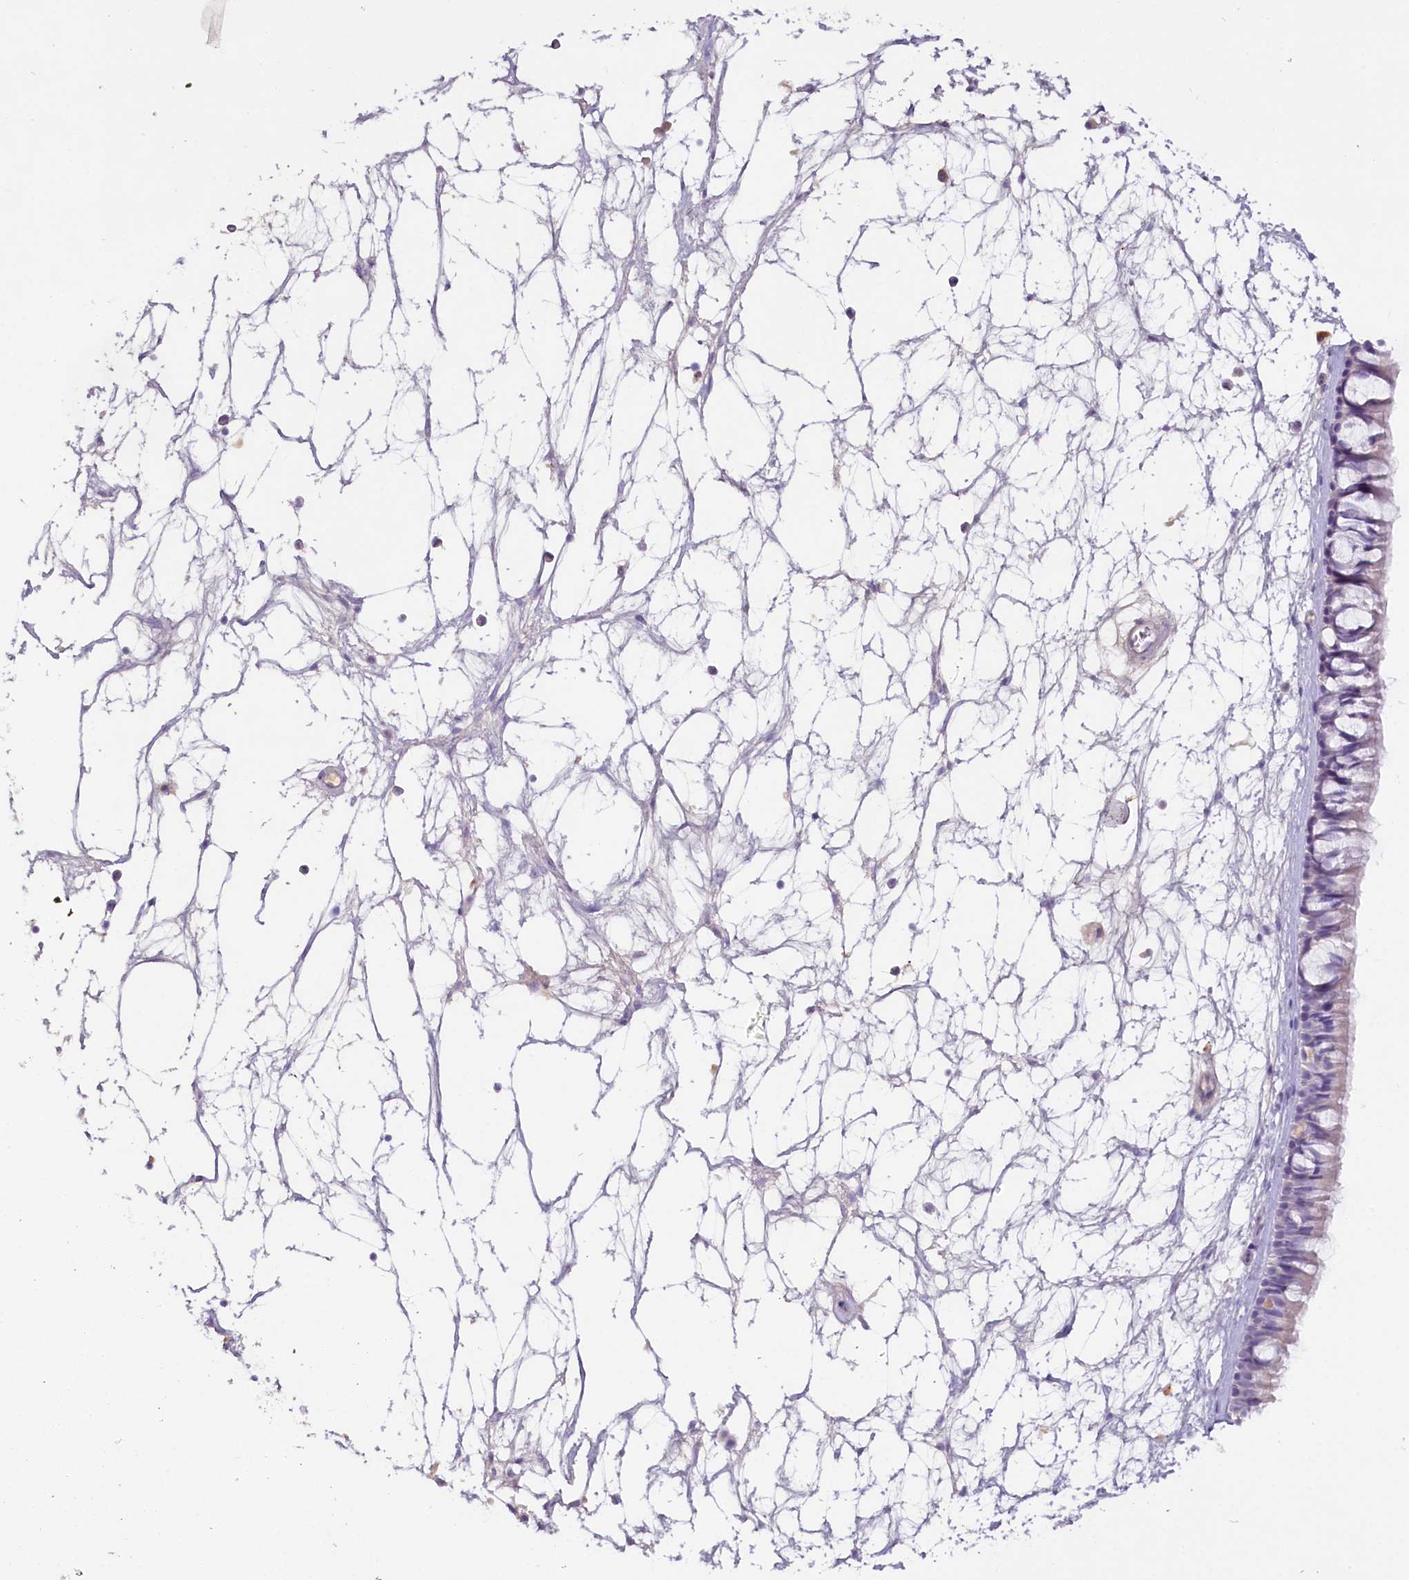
{"staining": {"intensity": "negative", "quantity": "none", "location": "none"}, "tissue": "nasopharynx", "cell_type": "Respiratory epithelial cells", "image_type": "normal", "snomed": [{"axis": "morphology", "description": "Normal tissue, NOS"}, {"axis": "topography", "description": "Nasopharynx"}], "caption": "This is an immunohistochemistry (IHC) histopathology image of unremarkable nasopharynx. There is no expression in respiratory epithelial cells.", "gene": "HPD", "patient": {"sex": "male", "age": 64}}